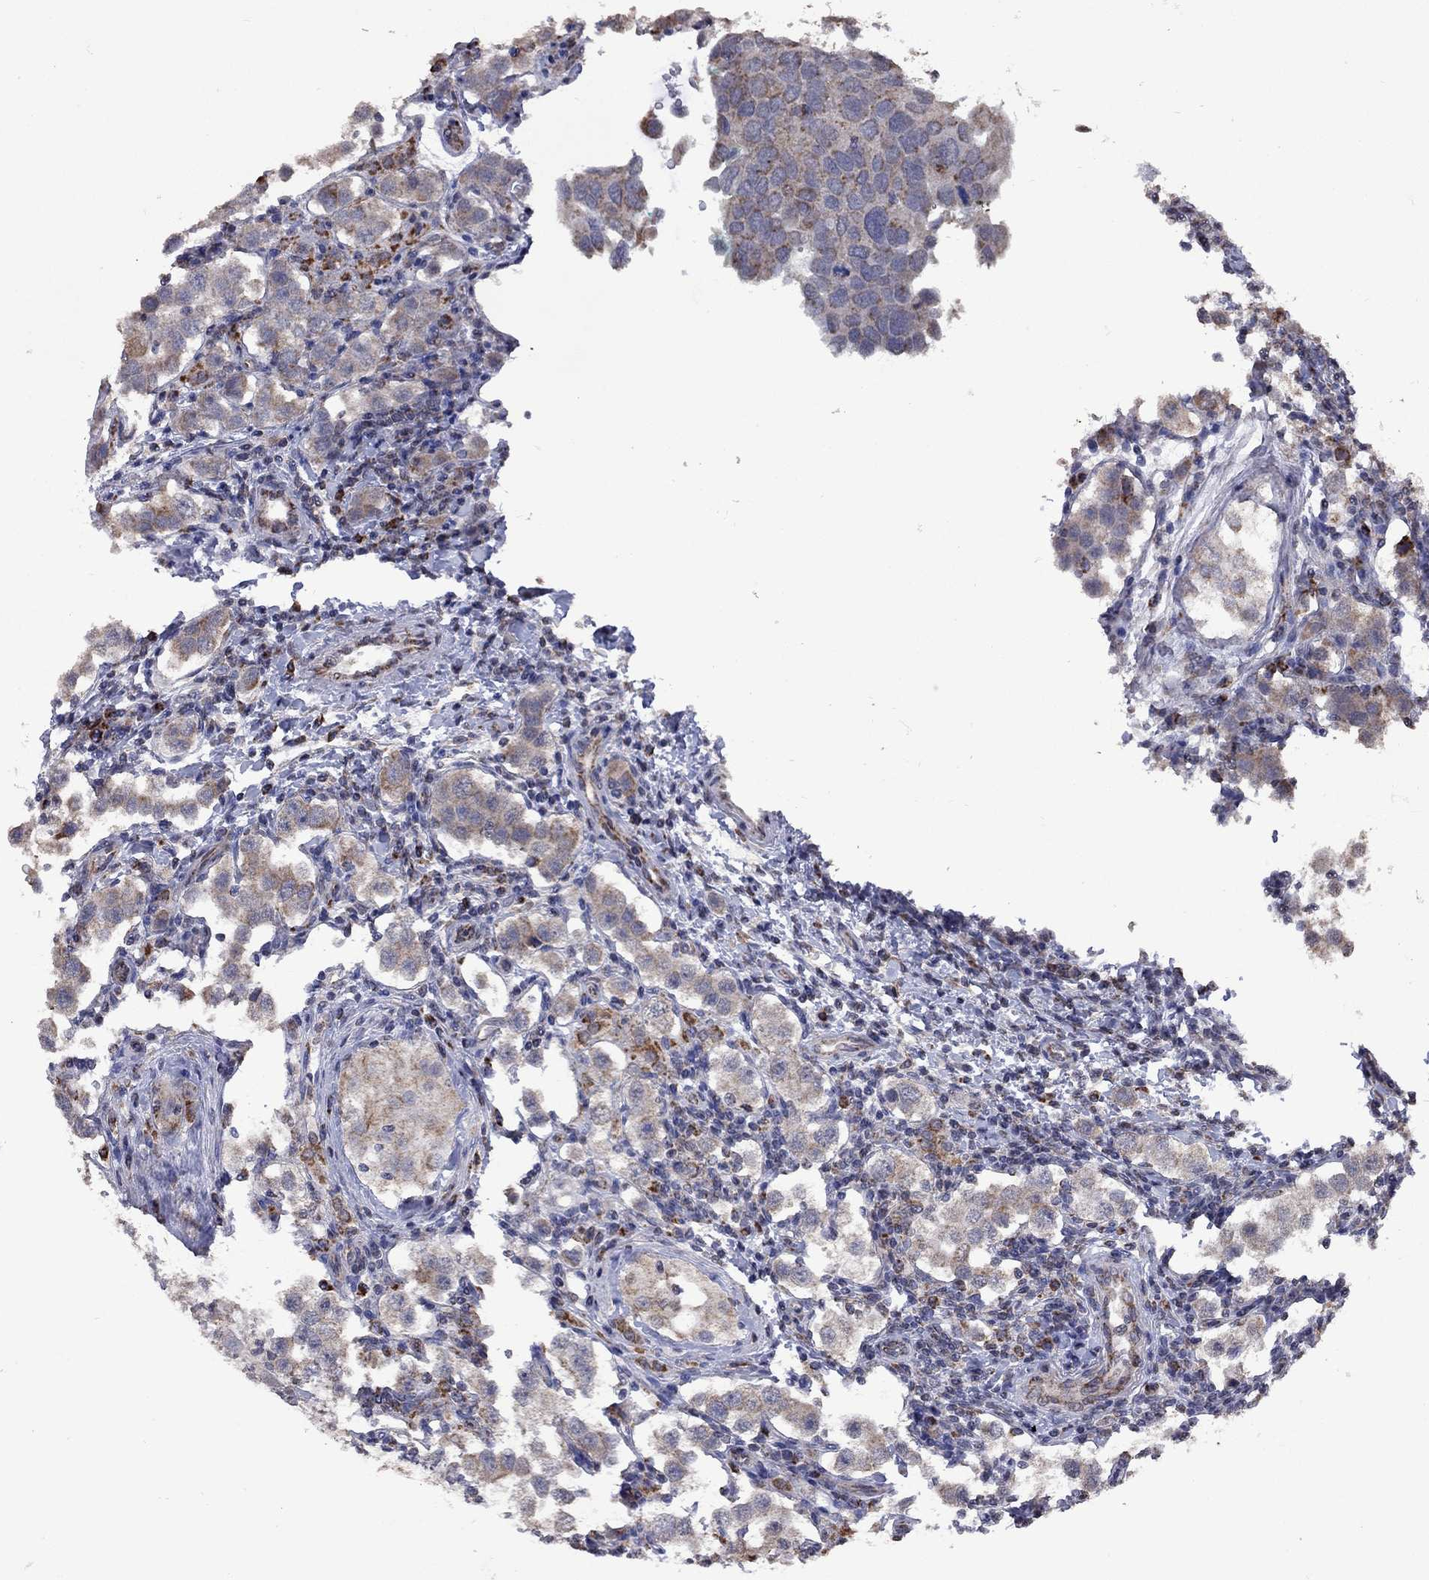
{"staining": {"intensity": "moderate", "quantity": "25%-75%", "location": "cytoplasmic/membranous"}, "tissue": "testis cancer", "cell_type": "Tumor cells", "image_type": "cancer", "snomed": [{"axis": "morphology", "description": "Seminoma, NOS"}, {"axis": "topography", "description": "Testis"}], "caption": "The histopathology image exhibits immunohistochemical staining of seminoma (testis). There is moderate cytoplasmic/membranous positivity is appreciated in about 25%-75% of tumor cells. The protein of interest is stained brown, and the nuclei are stained in blue (DAB (3,3'-diaminobenzidine) IHC with brightfield microscopy, high magnification).", "gene": "NDUFB1", "patient": {"sex": "male", "age": 37}}